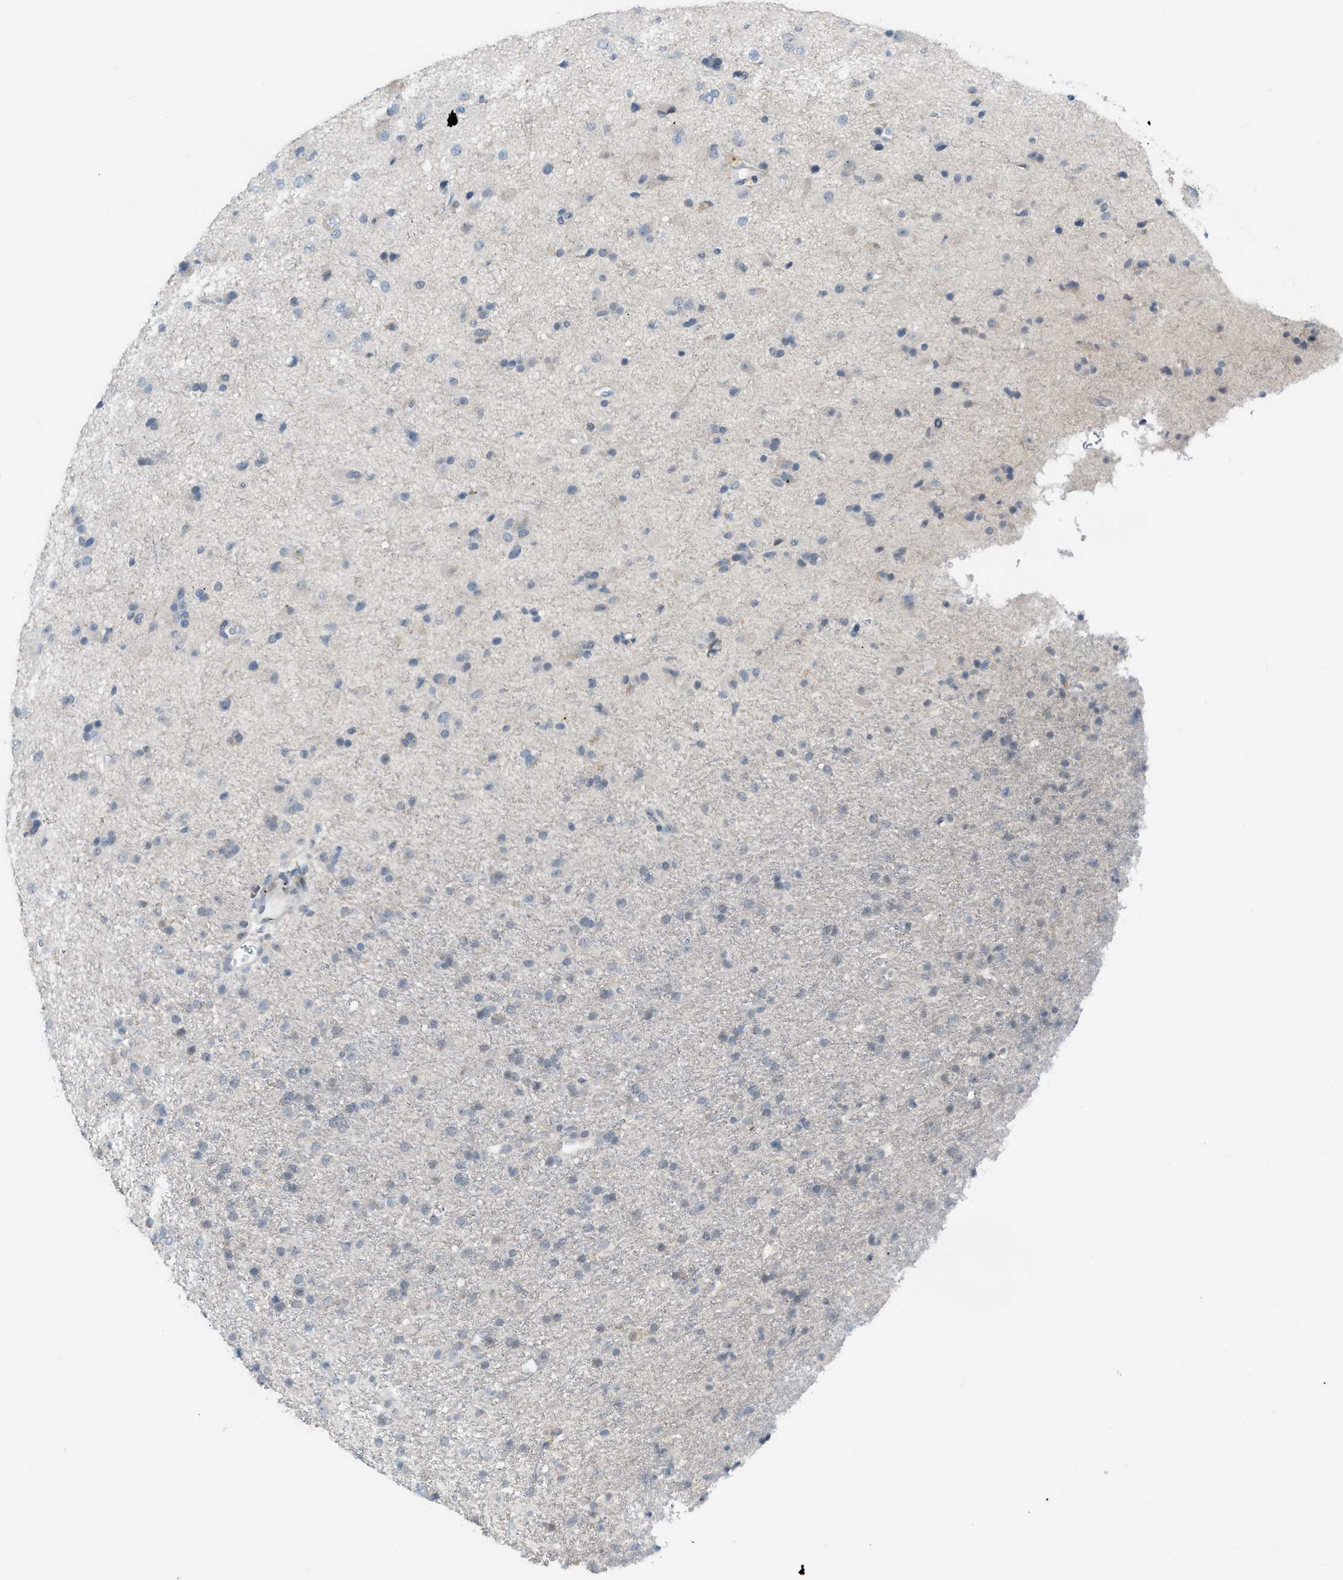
{"staining": {"intensity": "weak", "quantity": "<25%", "location": "cytoplasmic/membranous"}, "tissue": "glioma", "cell_type": "Tumor cells", "image_type": "cancer", "snomed": [{"axis": "morphology", "description": "Glioma, malignant, Low grade"}, {"axis": "topography", "description": "Brain"}], "caption": "This histopathology image is of malignant low-grade glioma stained with immunohistochemistry (IHC) to label a protein in brown with the nuclei are counter-stained blue. There is no staining in tumor cells. Brightfield microscopy of IHC stained with DAB (3,3'-diaminobenzidine) (brown) and hematoxylin (blue), captured at high magnification.", "gene": "ZNF408", "patient": {"sex": "male", "age": 65}}